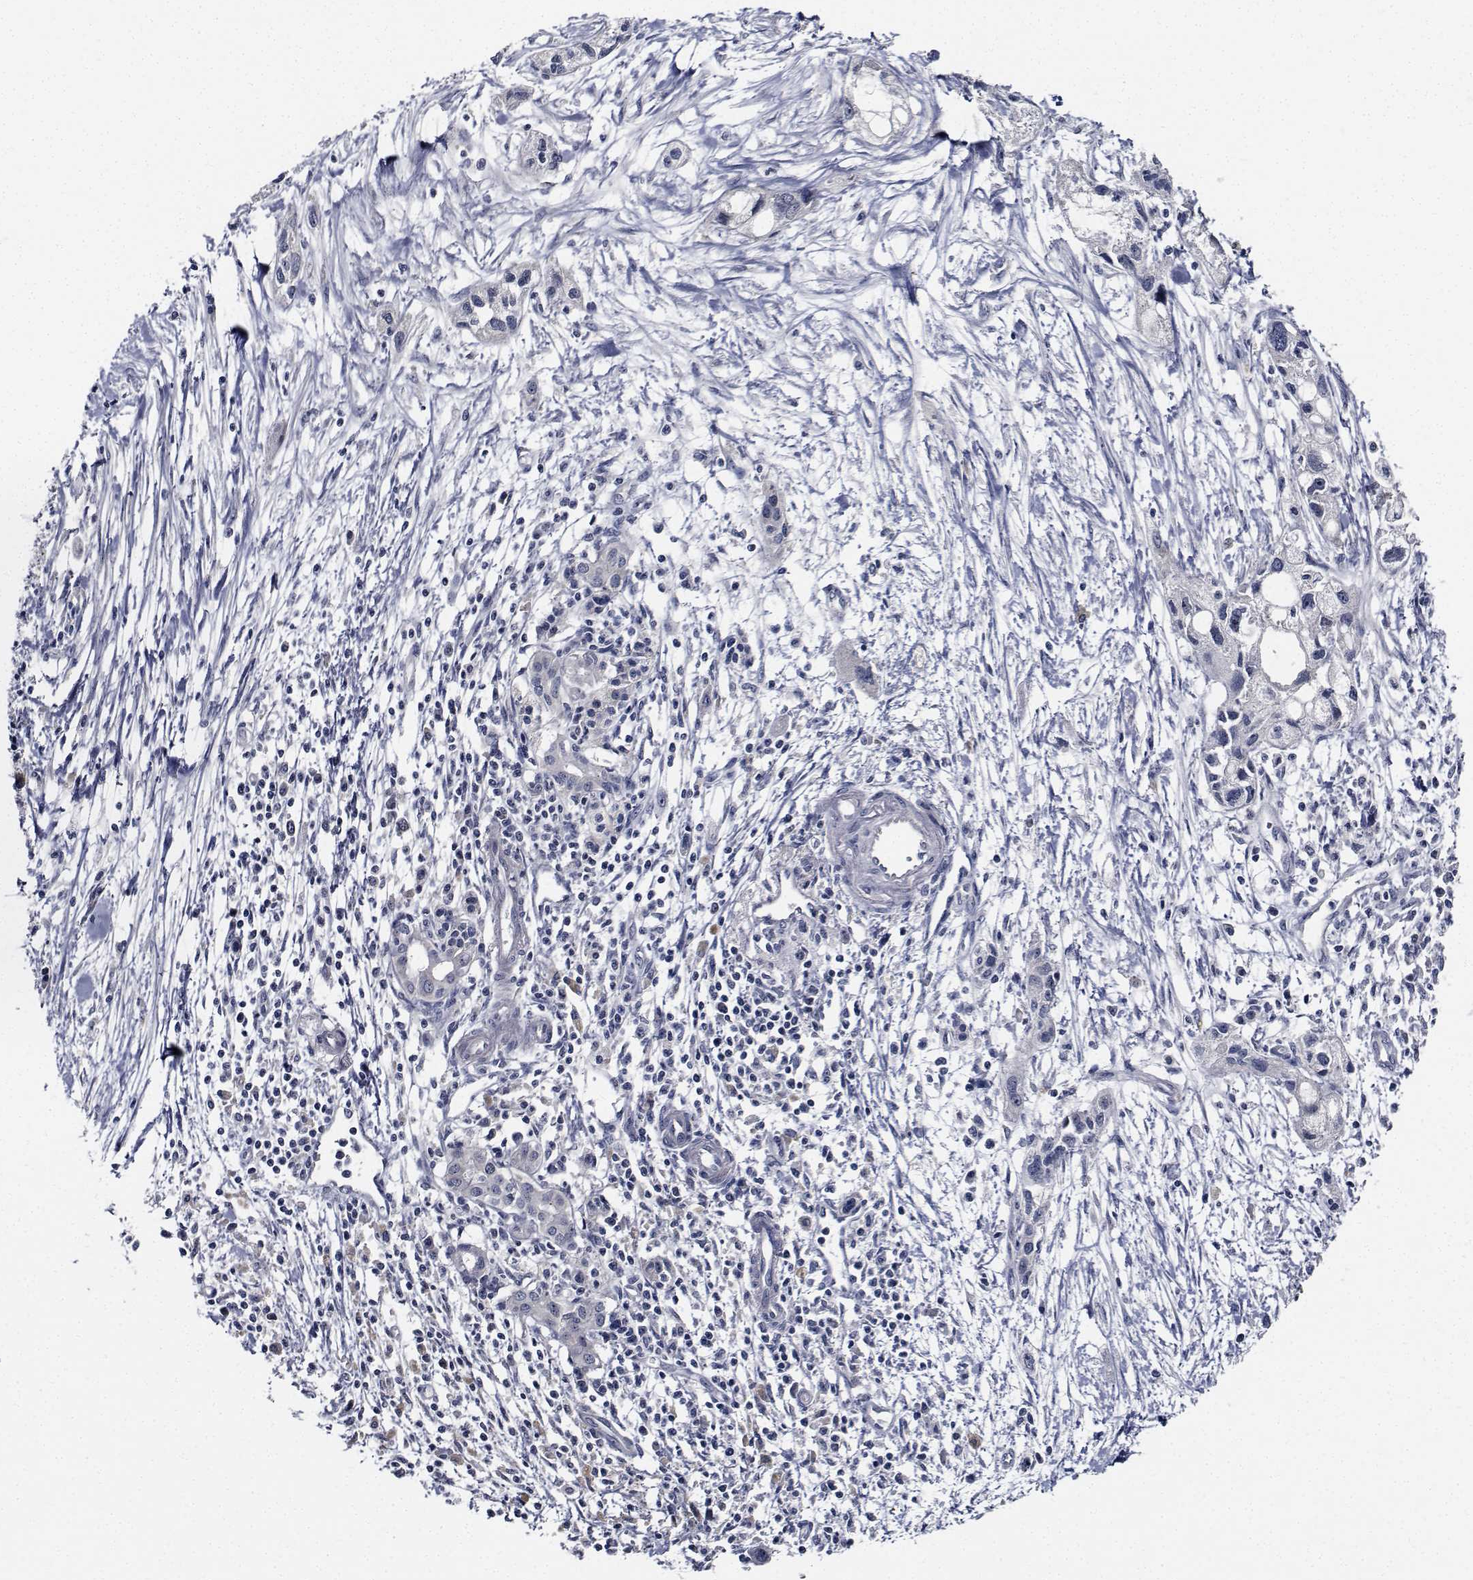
{"staining": {"intensity": "negative", "quantity": "none", "location": "none"}, "tissue": "pancreatic cancer", "cell_type": "Tumor cells", "image_type": "cancer", "snomed": [{"axis": "morphology", "description": "Adenocarcinoma, NOS"}, {"axis": "topography", "description": "Pancreas"}], "caption": "Immunohistochemical staining of pancreatic cancer displays no significant staining in tumor cells.", "gene": "NVL", "patient": {"sex": "female", "age": 61}}